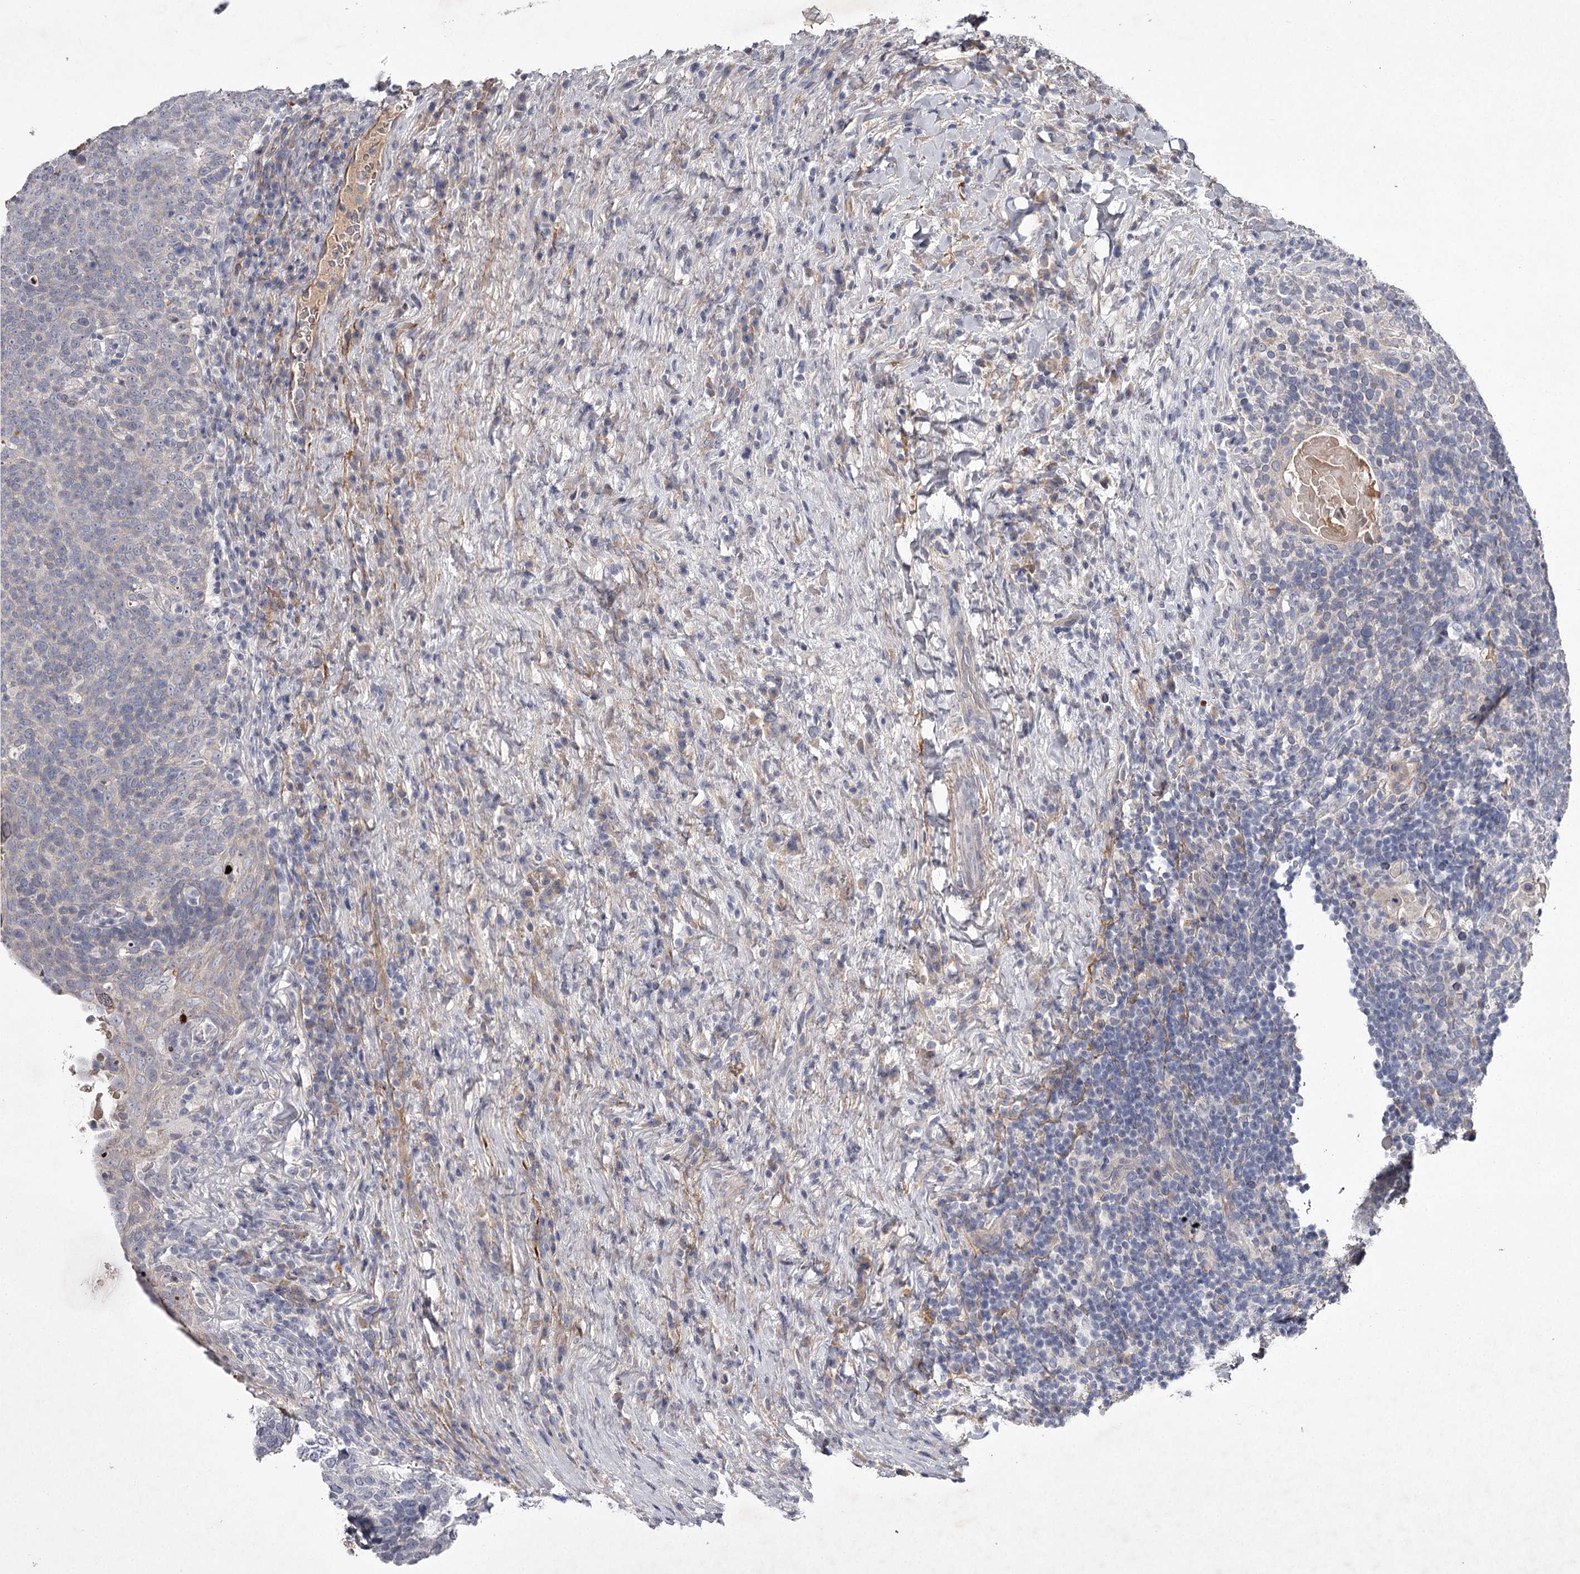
{"staining": {"intensity": "negative", "quantity": "none", "location": "none"}, "tissue": "head and neck cancer", "cell_type": "Tumor cells", "image_type": "cancer", "snomed": [{"axis": "morphology", "description": "Squamous cell carcinoma, NOS"}, {"axis": "morphology", "description": "Squamous cell carcinoma, metastatic, NOS"}, {"axis": "topography", "description": "Lymph node"}, {"axis": "topography", "description": "Head-Neck"}], "caption": "An IHC micrograph of head and neck cancer is shown. There is no staining in tumor cells of head and neck cancer. The staining is performed using DAB brown chromogen with nuclei counter-stained in using hematoxylin.", "gene": "FDXACB1", "patient": {"sex": "male", "age": 62}}